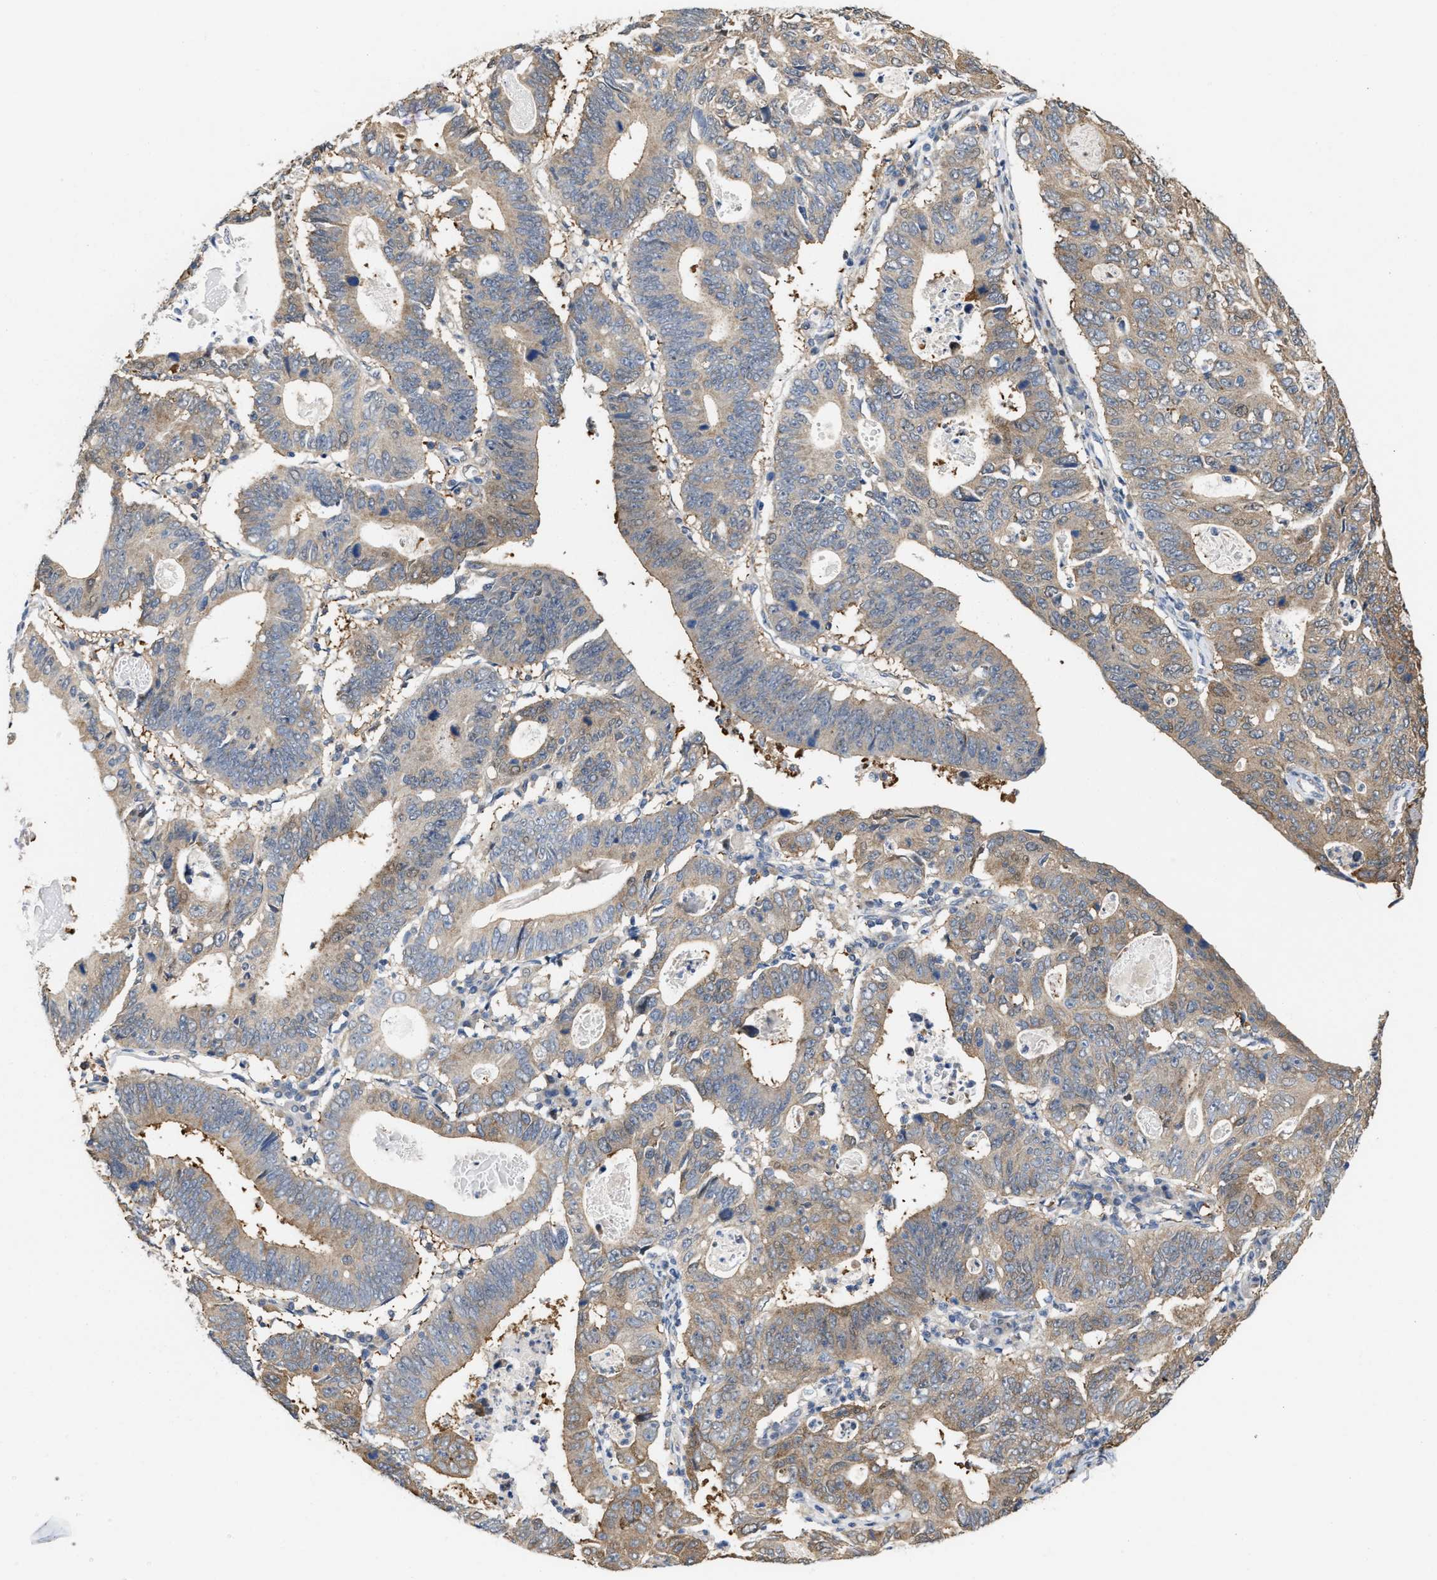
{"staining": {"intensity": "weak", "quantity": ">75%", "location": "cytoplasmic/membranous"}, "tissue": "stomach cancer", "cell_type": "Tumor cells", "image_type": "cancer", "snomed": [{"axis": "morphology", "description": "Adenocarcinoma, NOS"}, {"axis": "topography", "description": "Stomach"}], "caption": "Human stomach cancer (adenocarcinoma) stained with a brown dye demonstrates weak cytoplasmic/membranous positive staining in about >75% of tumor cells.", "gene": "CSNK1A1", "patient": {"sex": "male", "age": 59}}